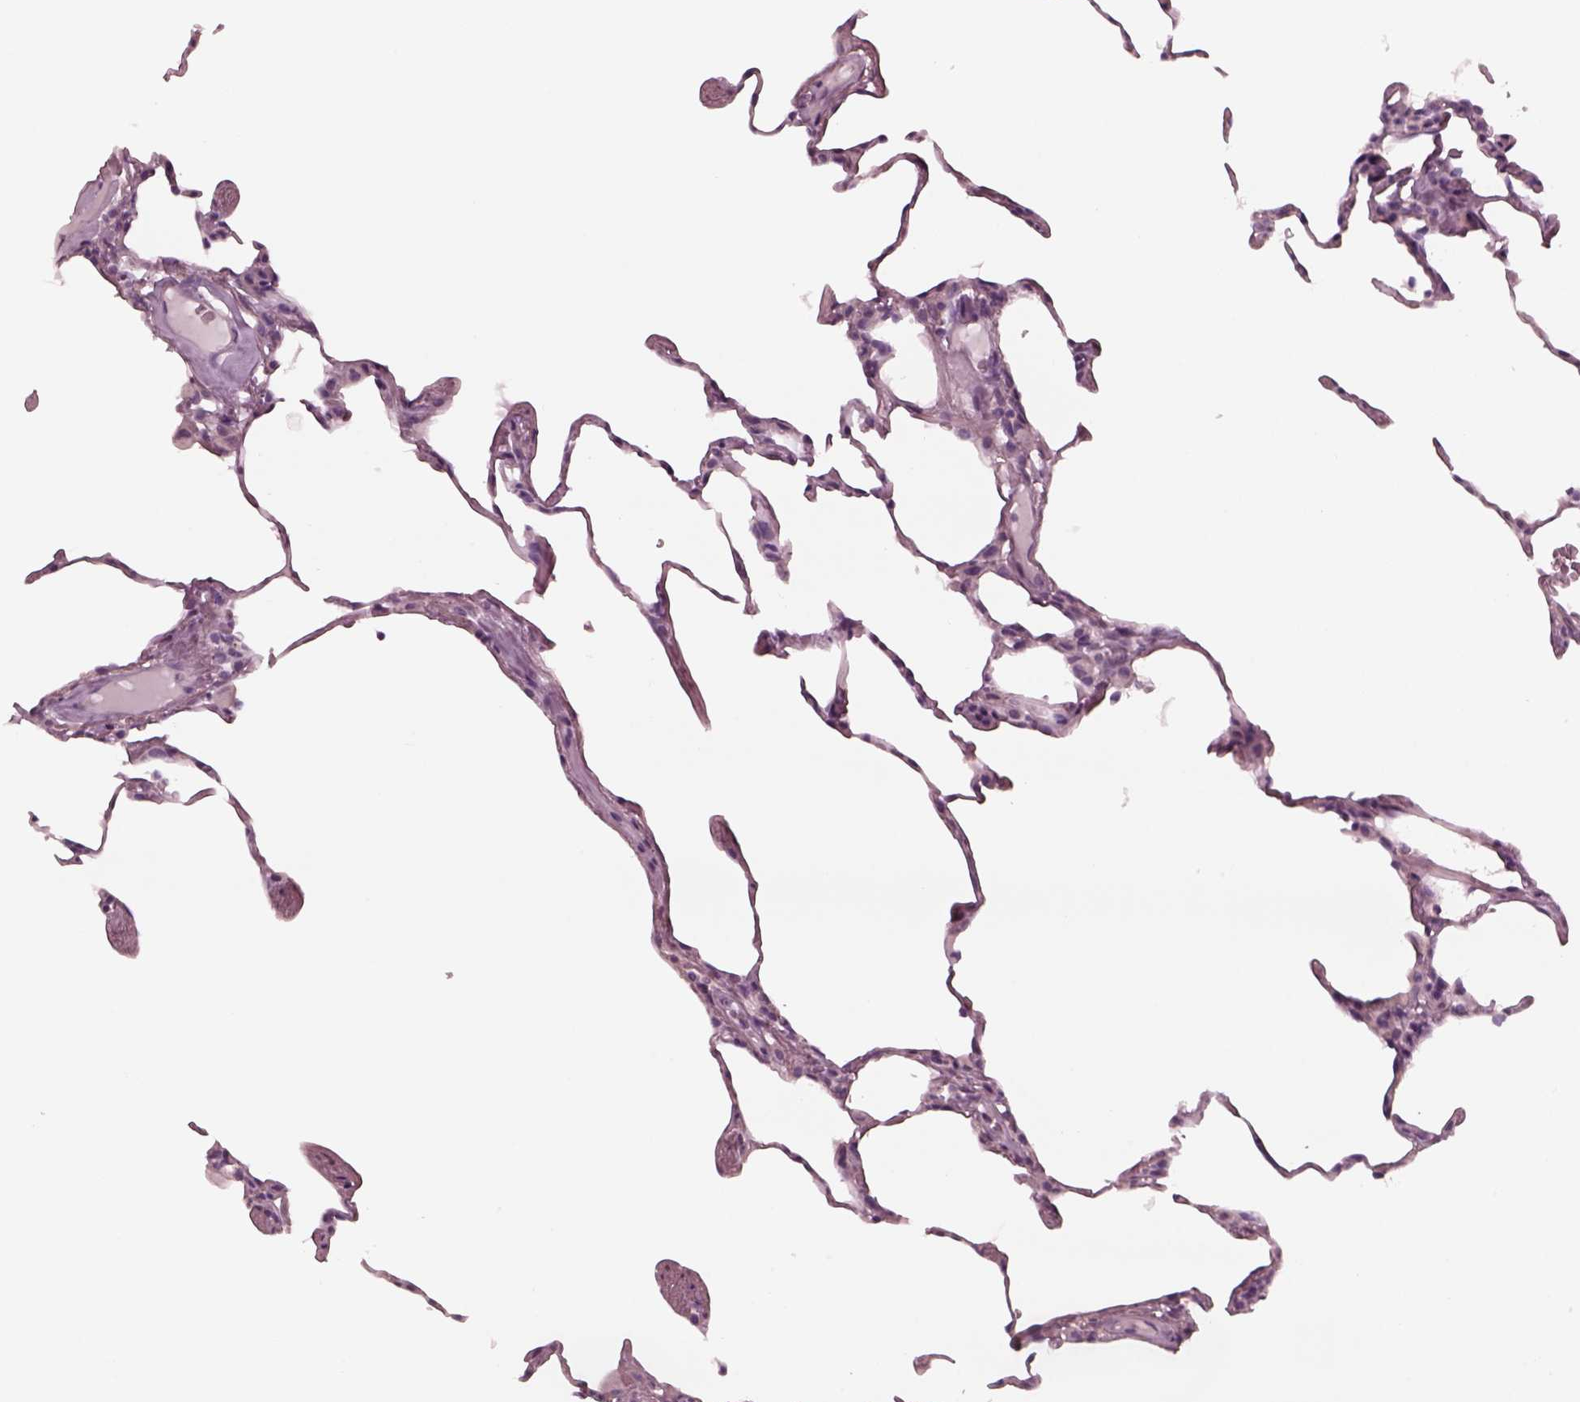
{"staining": {"intensity": "negative", "quantity": "none", "location": "none"}, "tissue": "lung", "cell_type": "Alveolar cells", "image_type": "normal", "snomed": [{"axis": "morphology", "description": "Normal tissue, NOS"}, {"axis": "topography", "description": "Lung"}], "caption": "Alveolar cells show no significant expression in normal lung.", "gene": "YY2", "patient": {"sex": "female", "age": 57}}